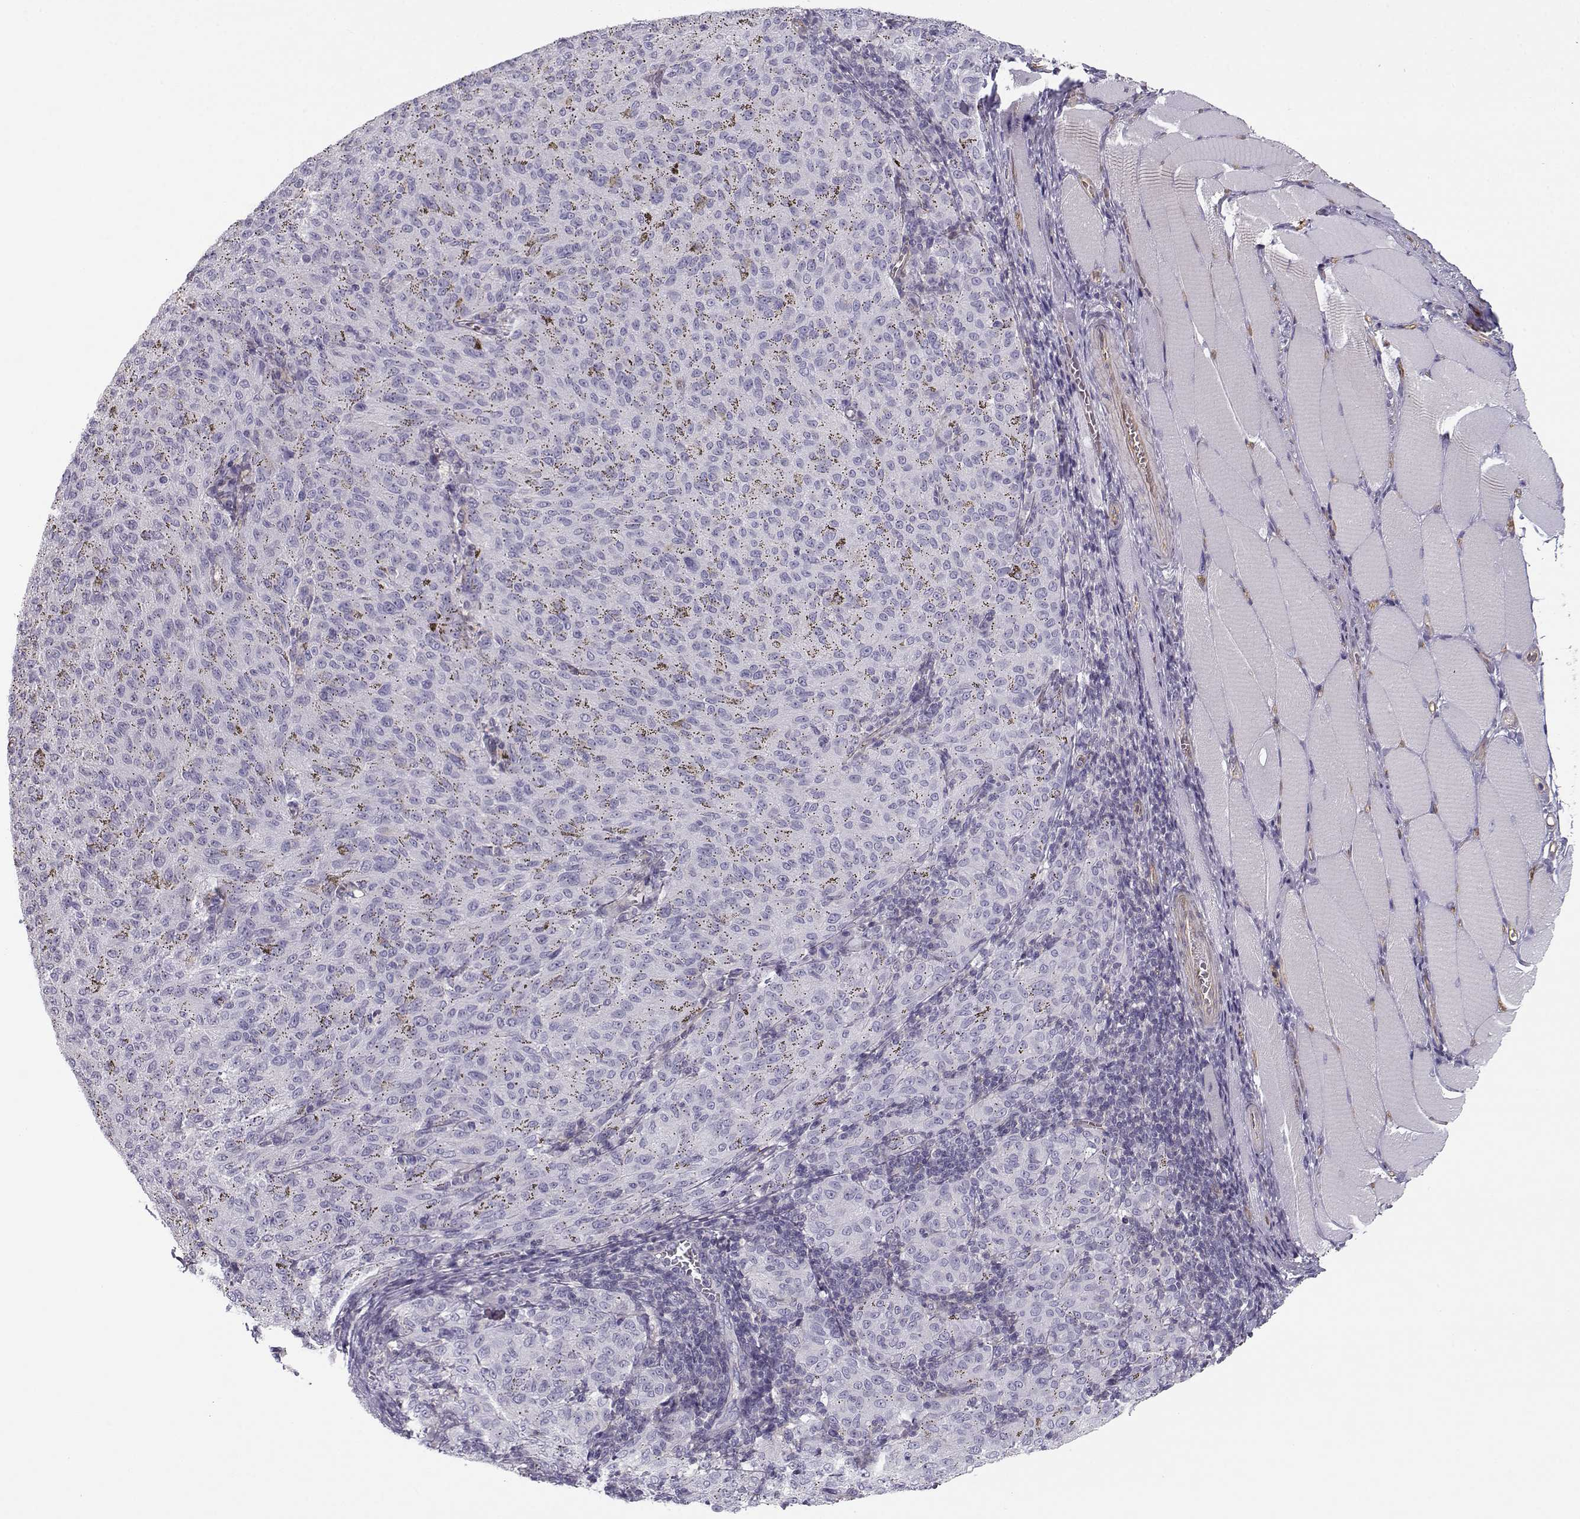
{"staining": {"intensity": "negative", "quantity": "none", "location": "none"}, "tissue": "melanoma", "cell_type": "Tumor cells", "image_type": "cancer", "snomed": [{"axis": "morphology", "description": "Malignant melanoma, NOS"}, {"axis": "topography", "description": "Skin"}], "caption": "Photomicrograph shows no protein positivity in tumor cells of melanoma tissue.", "gene": "MYO1A", "patient": {"sex": "female", "age": 72}}